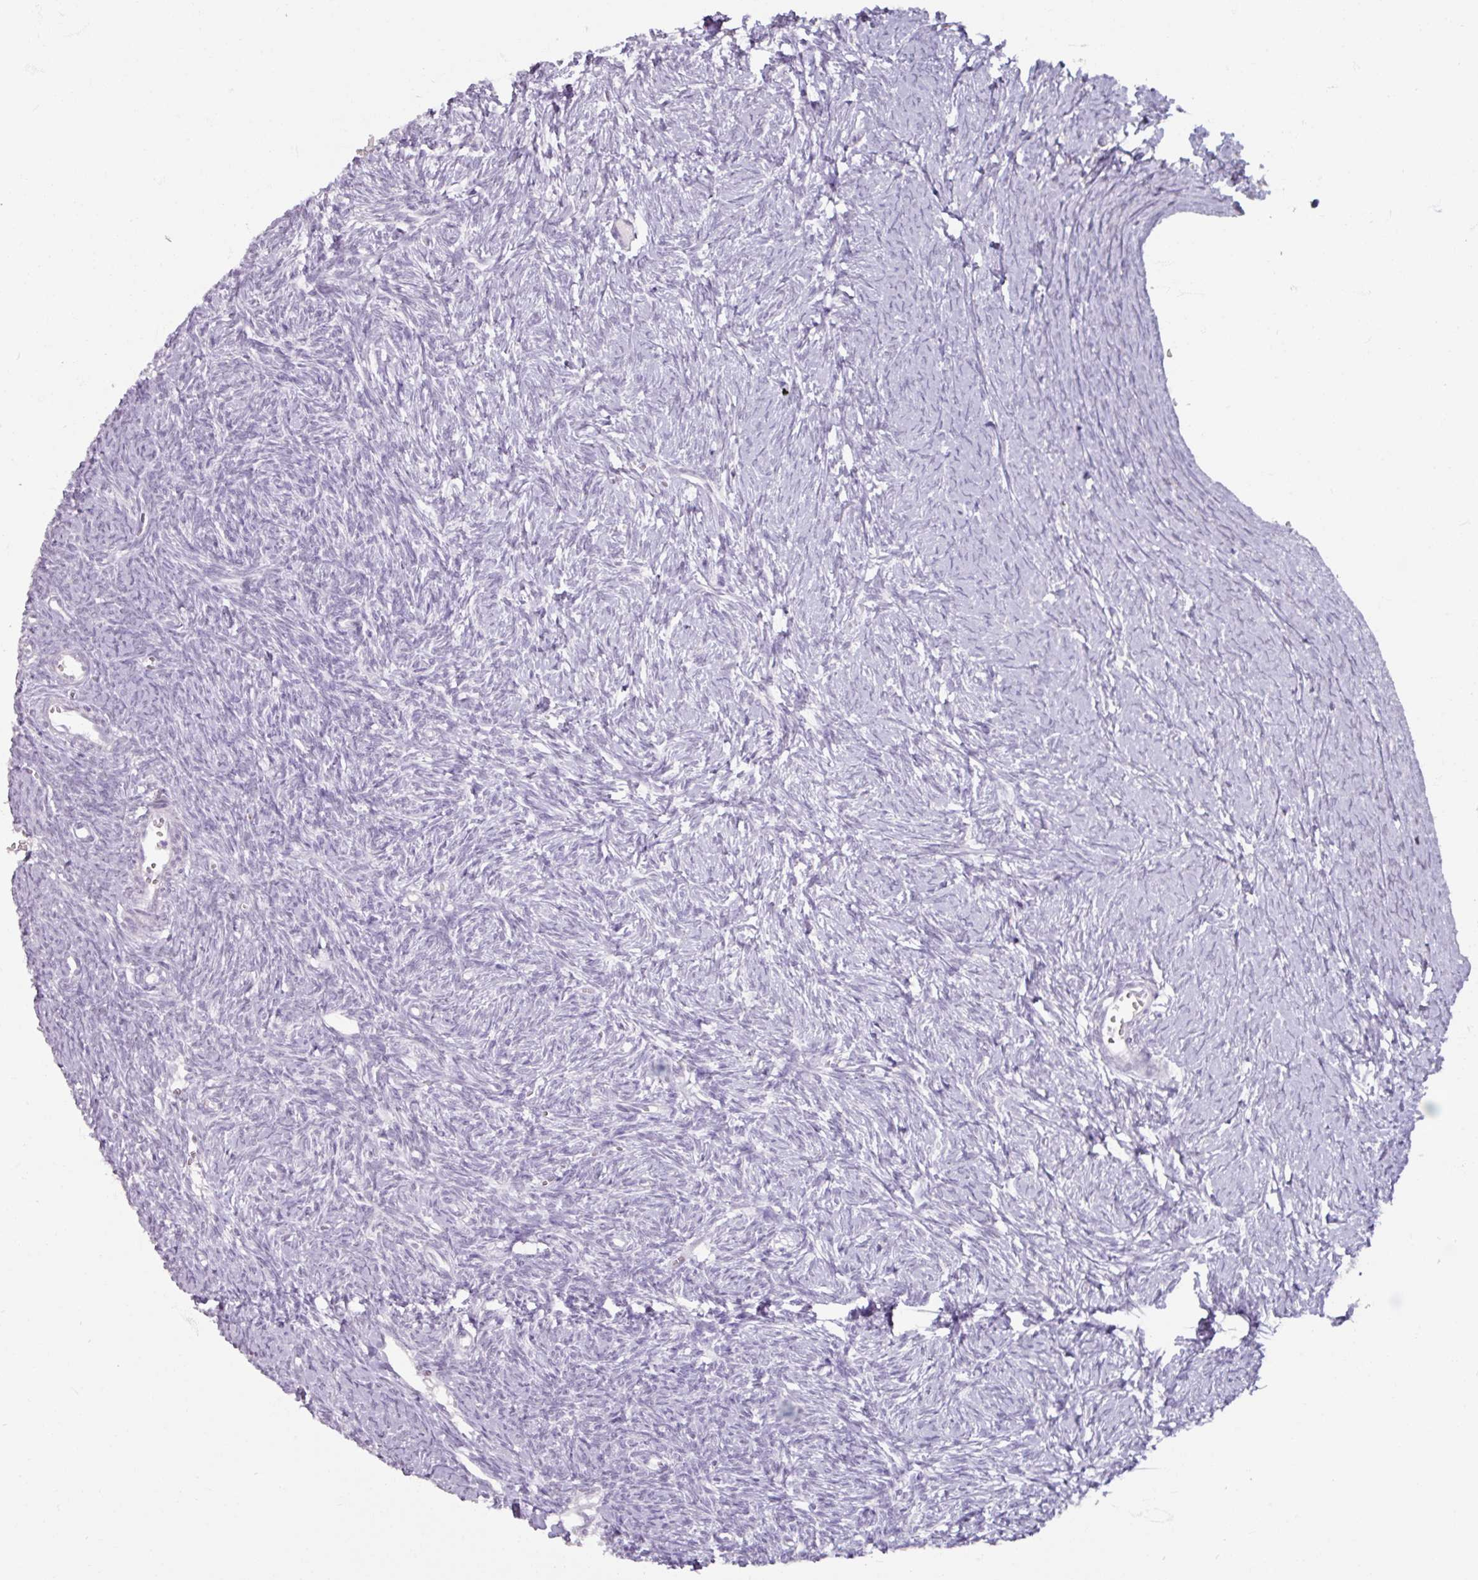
{"staining": {"intensity": "negative", "quantity": "none", "location": "none"}, "tissue": "ovary", "cell_type": "Follicle cells", "image_type": "normal", "snomed": [{"axis": "morphology", "description": "Normal tissue, NOS"}, {"axis": "topography", "description": "Ovary"}], "caption": "Follicle cells are negative for protein expression in unremarkable human ovary. (DAB immunohistochemistry (IHC) with hematoxylin counter stain).", "gene": "ATAD2", "patient": {"sex": "female", "age": 39}}